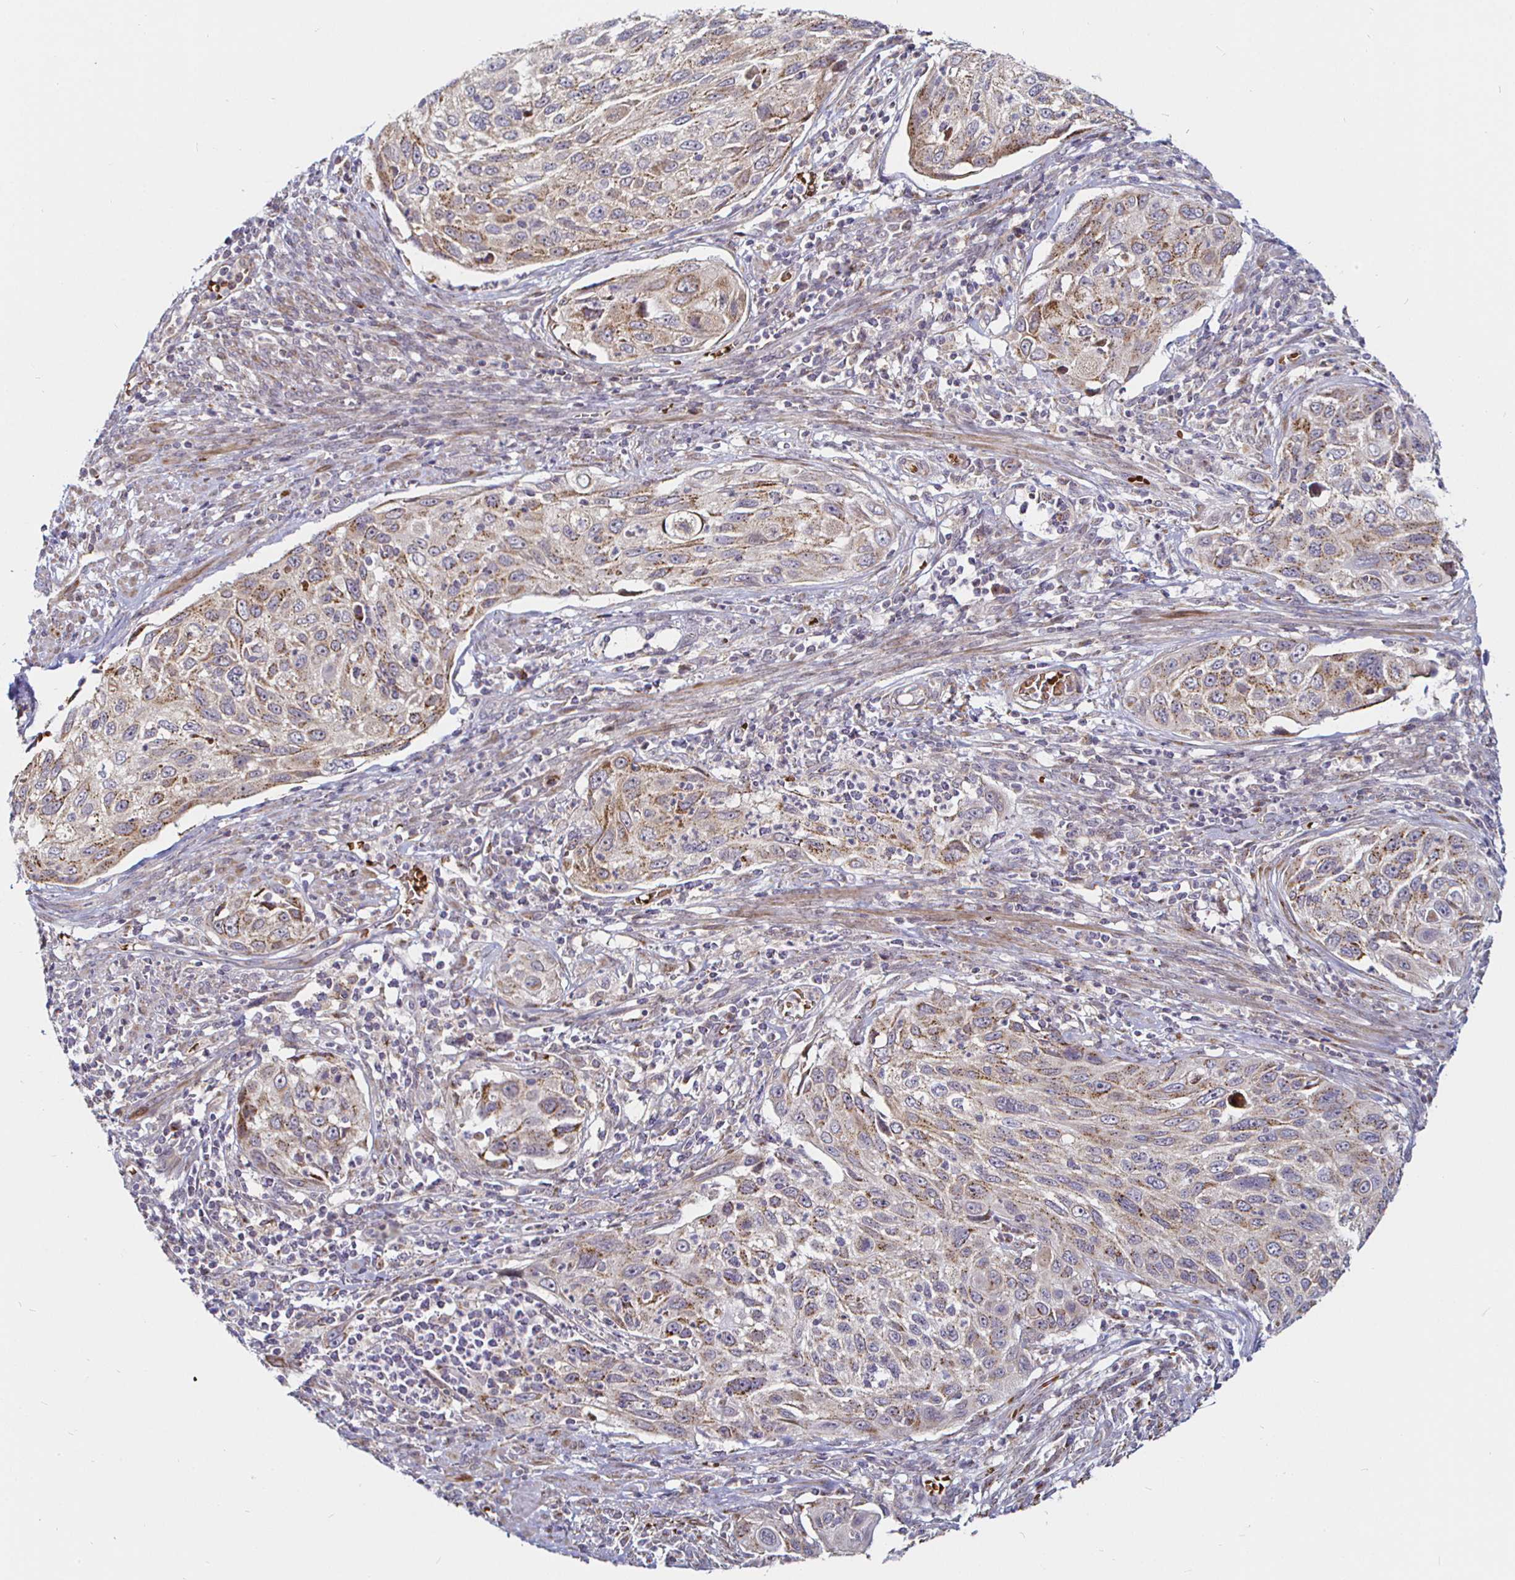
{"staining": {"intensity": "weak", "quantity": "25%-75%", "location": "cytoplasmic/membranous"}, "tissue": "cervical cancer", "cell_type": "Tumor cells", "image_type": "cancer", "snomed": [{"axis": "morphology", "description": "Squamous cell carcinoma, NOS"}, {"axis": "topography", "description": "Cervix"}], "caption": "Immunohistochemical staining of human squamous cell carcinoma (cervical) shows low levels of weak cytoplasmic/membranous protein staining in about 25%-75% of tumor cells. (Stains: DAB (3,3'-diaminobenzidine) in brown, nuclei in blue, Microscopy: brightfield microscopy at high magnification).", "gene": "ATG3", "patient": {"sex": "female", "age": 70}}